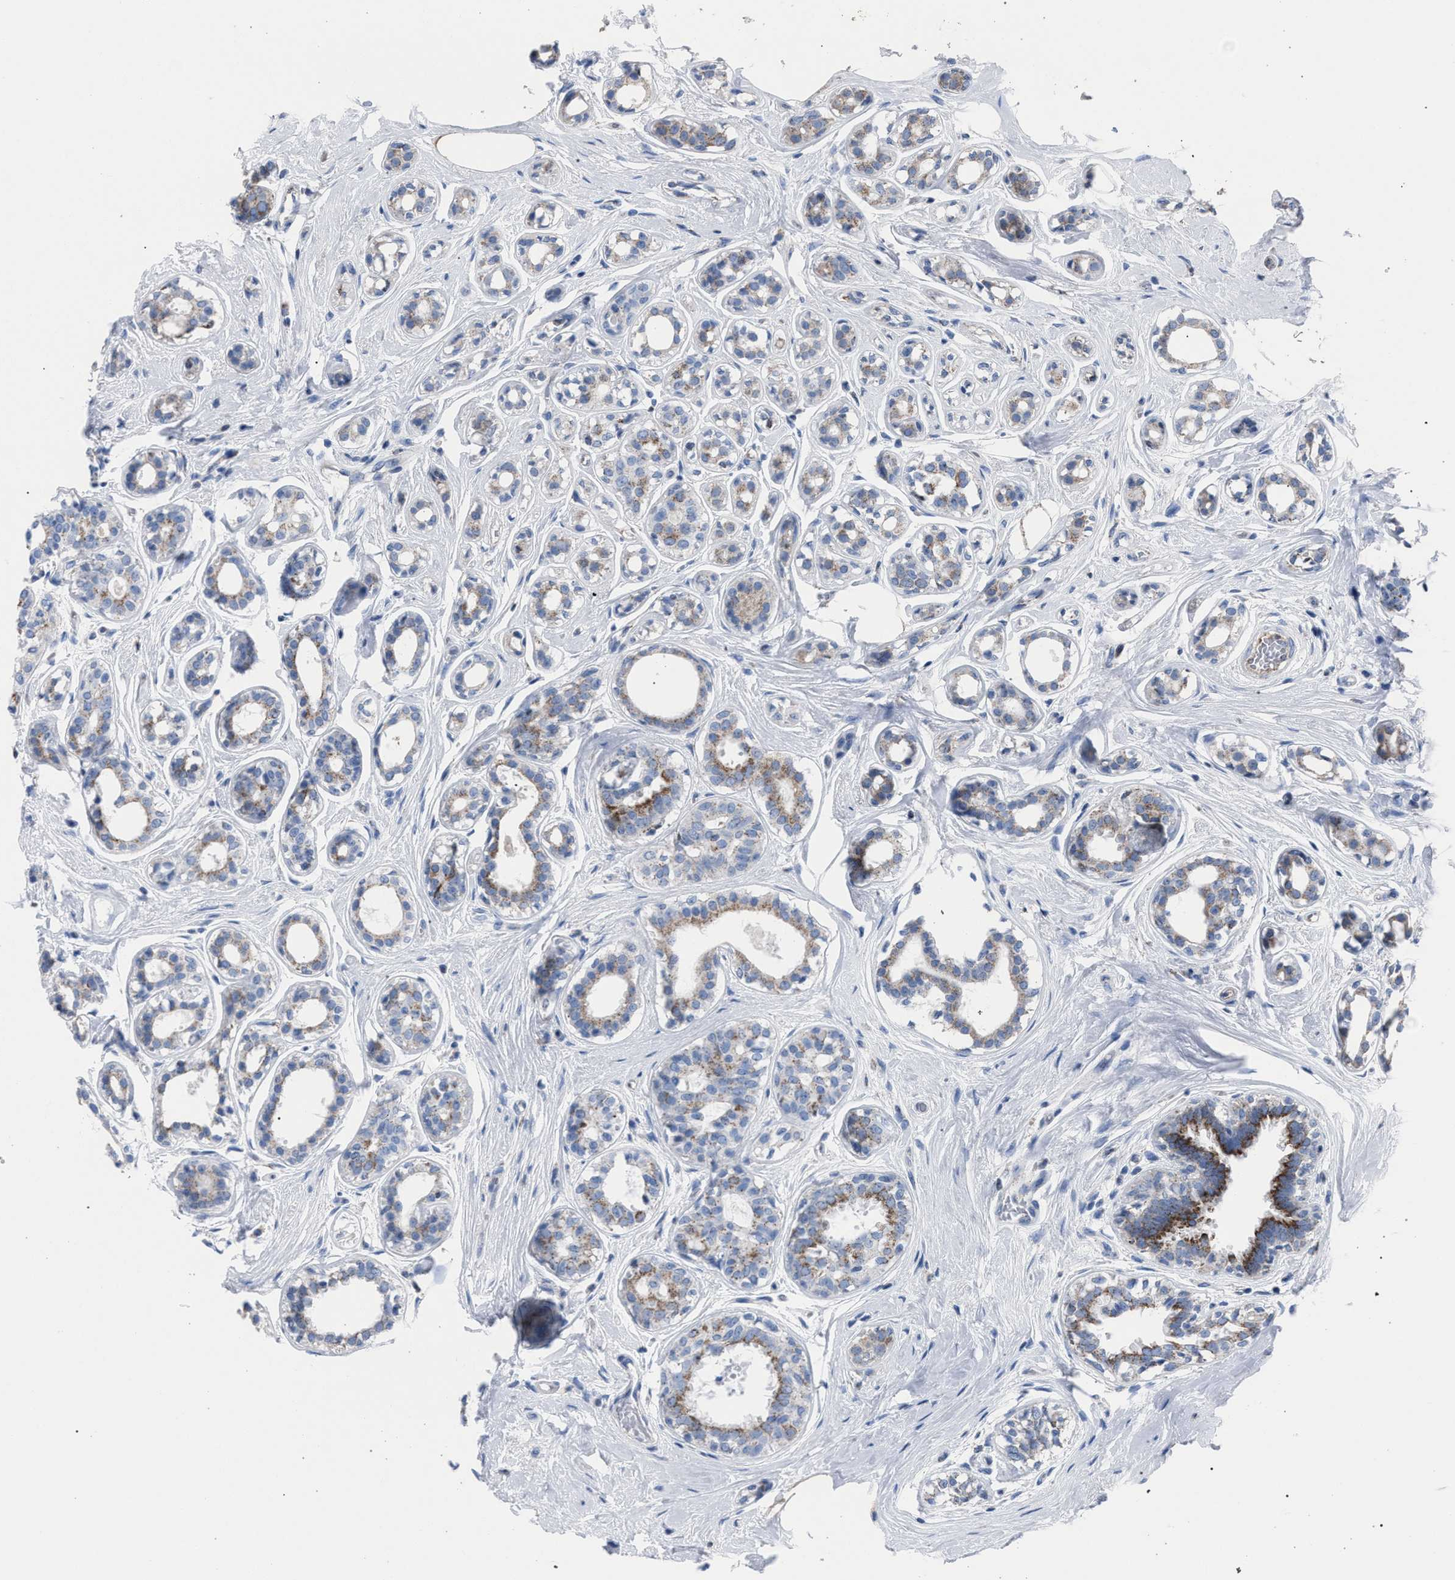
{"staining": {"intensity": "moderate", "quantity": "<25%", "location": "cytoplasmic/membranous"}, "tissue": "breast cancer", "cell_type": "Tumor cells", "image_type": "cancer", "snomed": [{"axis": "morphology", "description": "Duct carcinoma"}, {"axis": "topography", "description": "Breast"}], "caption": "High-magnification brightfield microscopy of infiltrating ductal carcinoma (breast) stained with DAB (3,3'-diaminobenzidine) (brown) and counterstained with hematoxylin (blue). tumor cells exhibit moderate cytoplasmic/membranous expression is present in about<25% of cells.", "gene": "HSD17B4", "patient": {"sex": "female", "age": 55}}